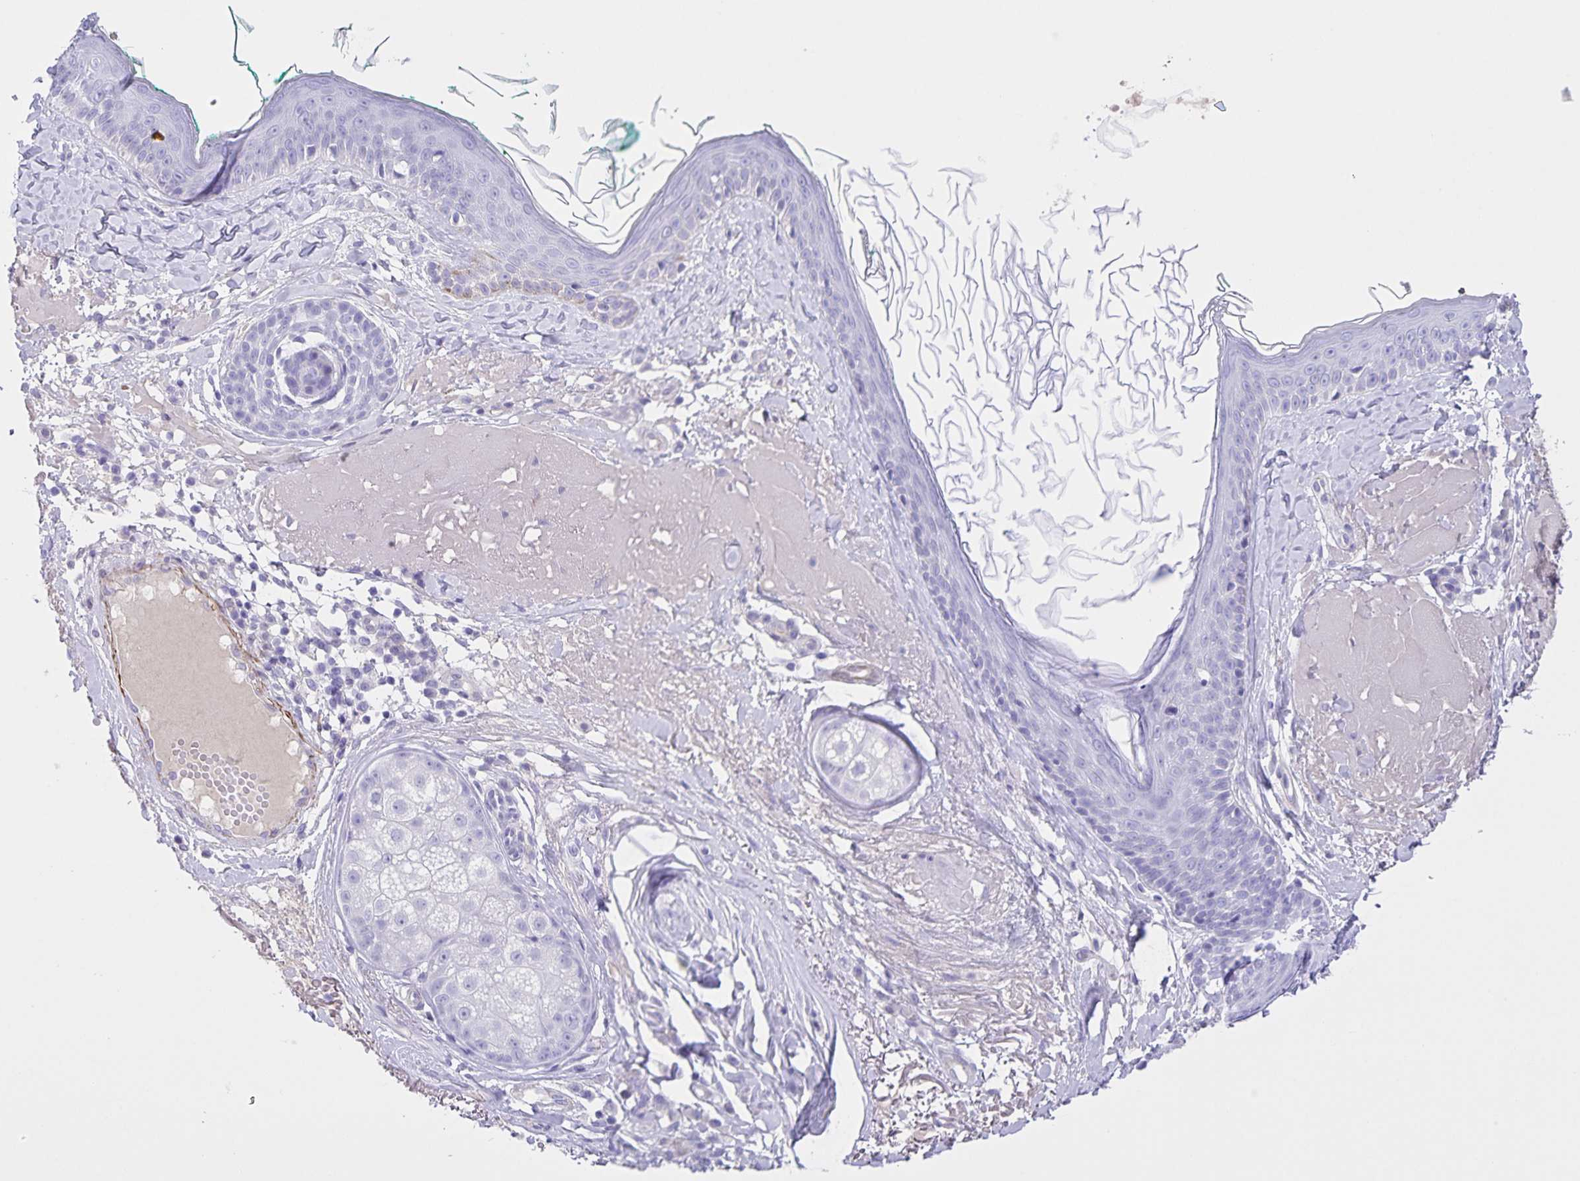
{"staining": {"intensity": "negative", "quantity": "none", "location": "none"}, "tissue": "skin", "cell_type": "Fibroblasts", "image_type": "normal", "snomed": [{"axis": "morphology", "description": "Normal tissue, NOS"}, {"axis": "topography", "description": "Skin"}], "caption": "DAB (3,3'-diaminobenzidine) immunohistochemical staining of unremarkable human skin shows no significant positivity in fibroblasts.", "gene": "UBQLN3", "patient": {"sex": "male", "age": 73}}